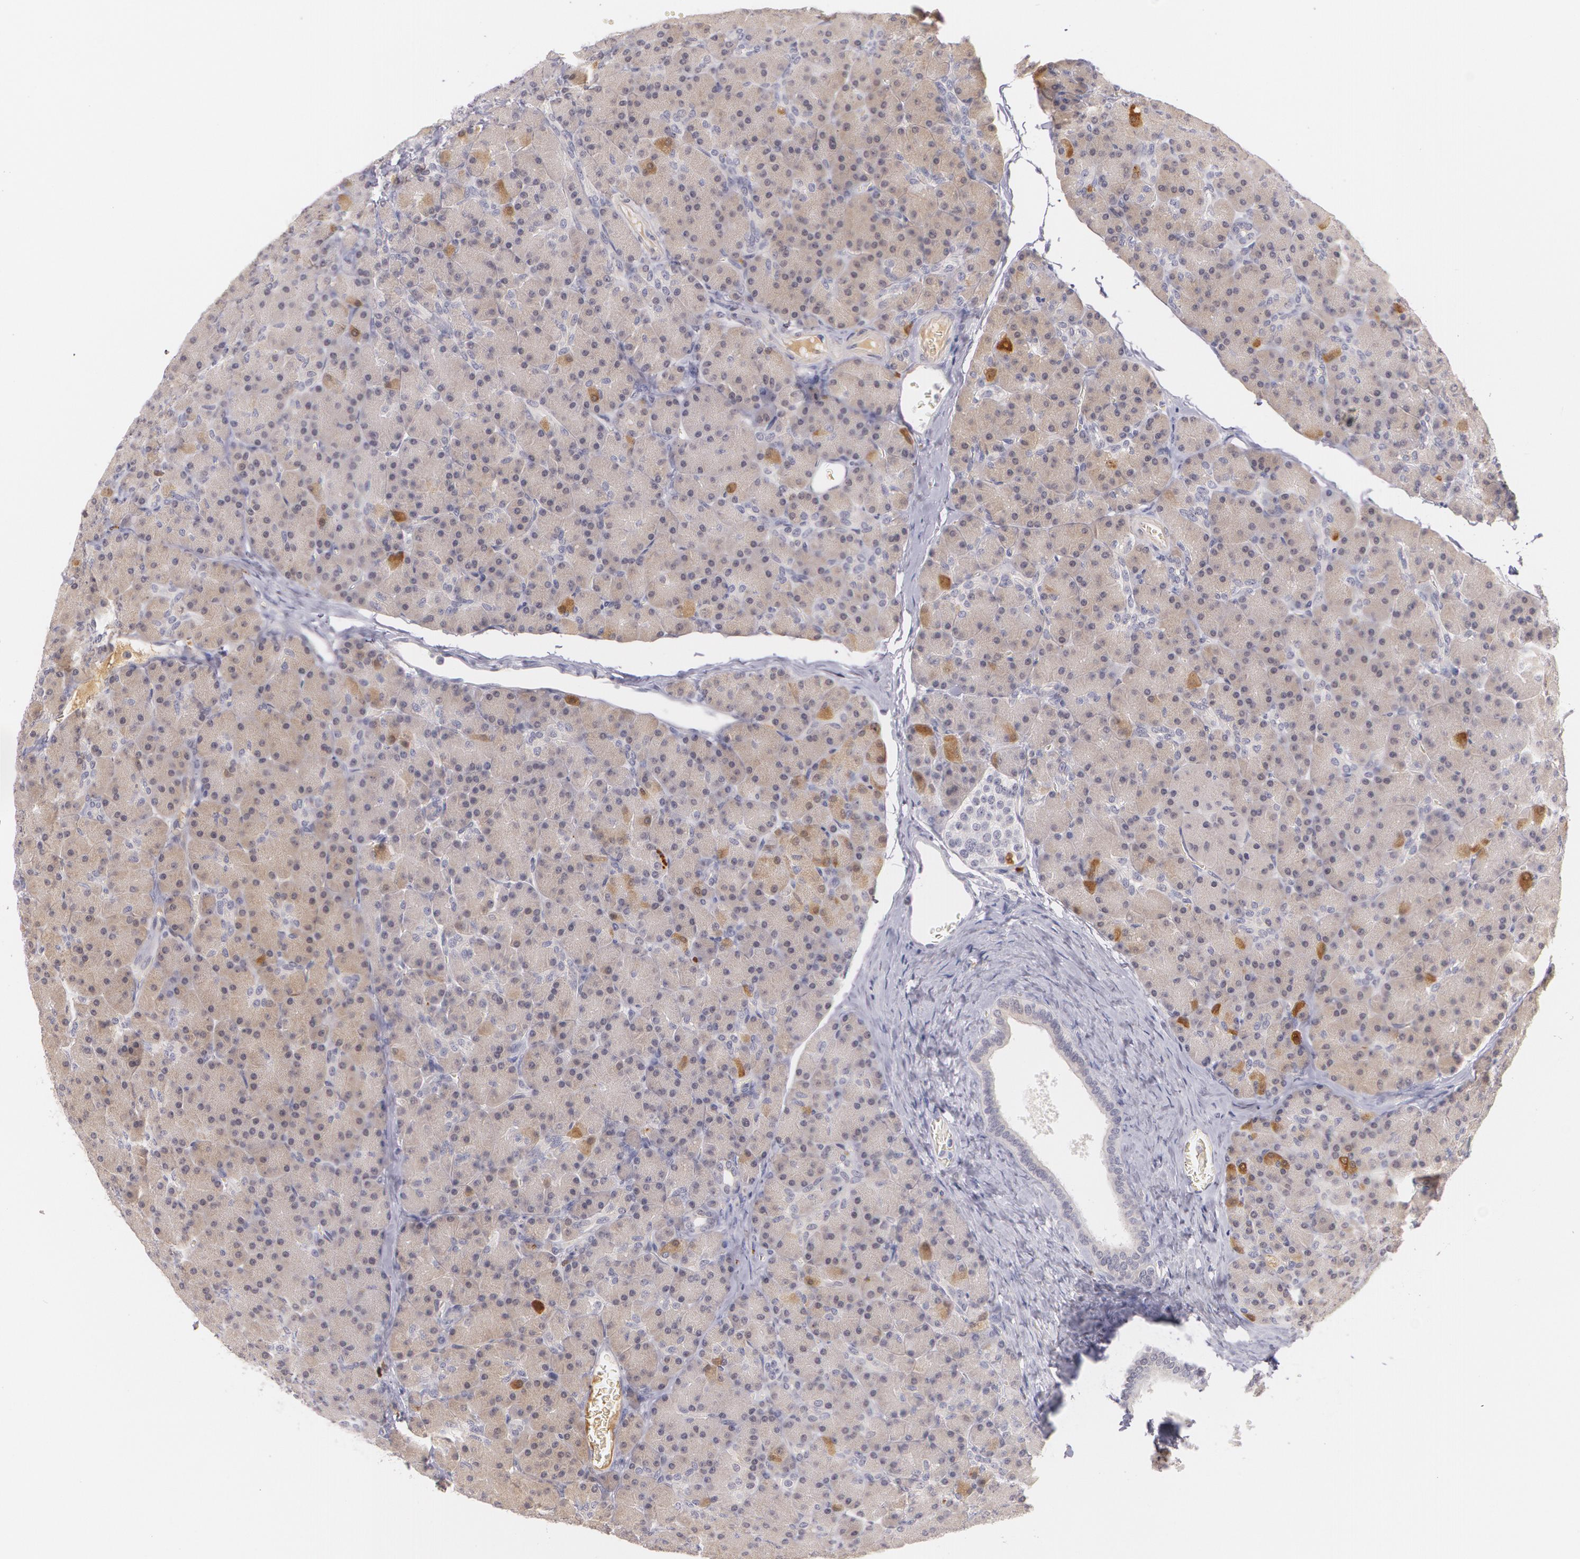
{"staining": {"intensity": "moderate", "quantity": "<25%", "location": "cytoplasmic/membranous"}, "tissue": "pancreas", "cell_type": "Exocrine glandular cells", "image_type": "normal", "snomed": [{"axis": "morphology", "description": "Normal tissue, NOS"}, {"axis": "topography", "description": "Pancreas"}], "caption": "A high-resolution photomicrograph shows immunohistochemistry (IHC) staining of unremarkable pancreas, which reveals moderate cytoplasmic/membranous positivity in approximately <25% of exocrine glandular cells. (Brightfield microscopy of DAB IHC at high magnification).", "gene": "LBP", "patient": {"sex": "female", "age": 43}}